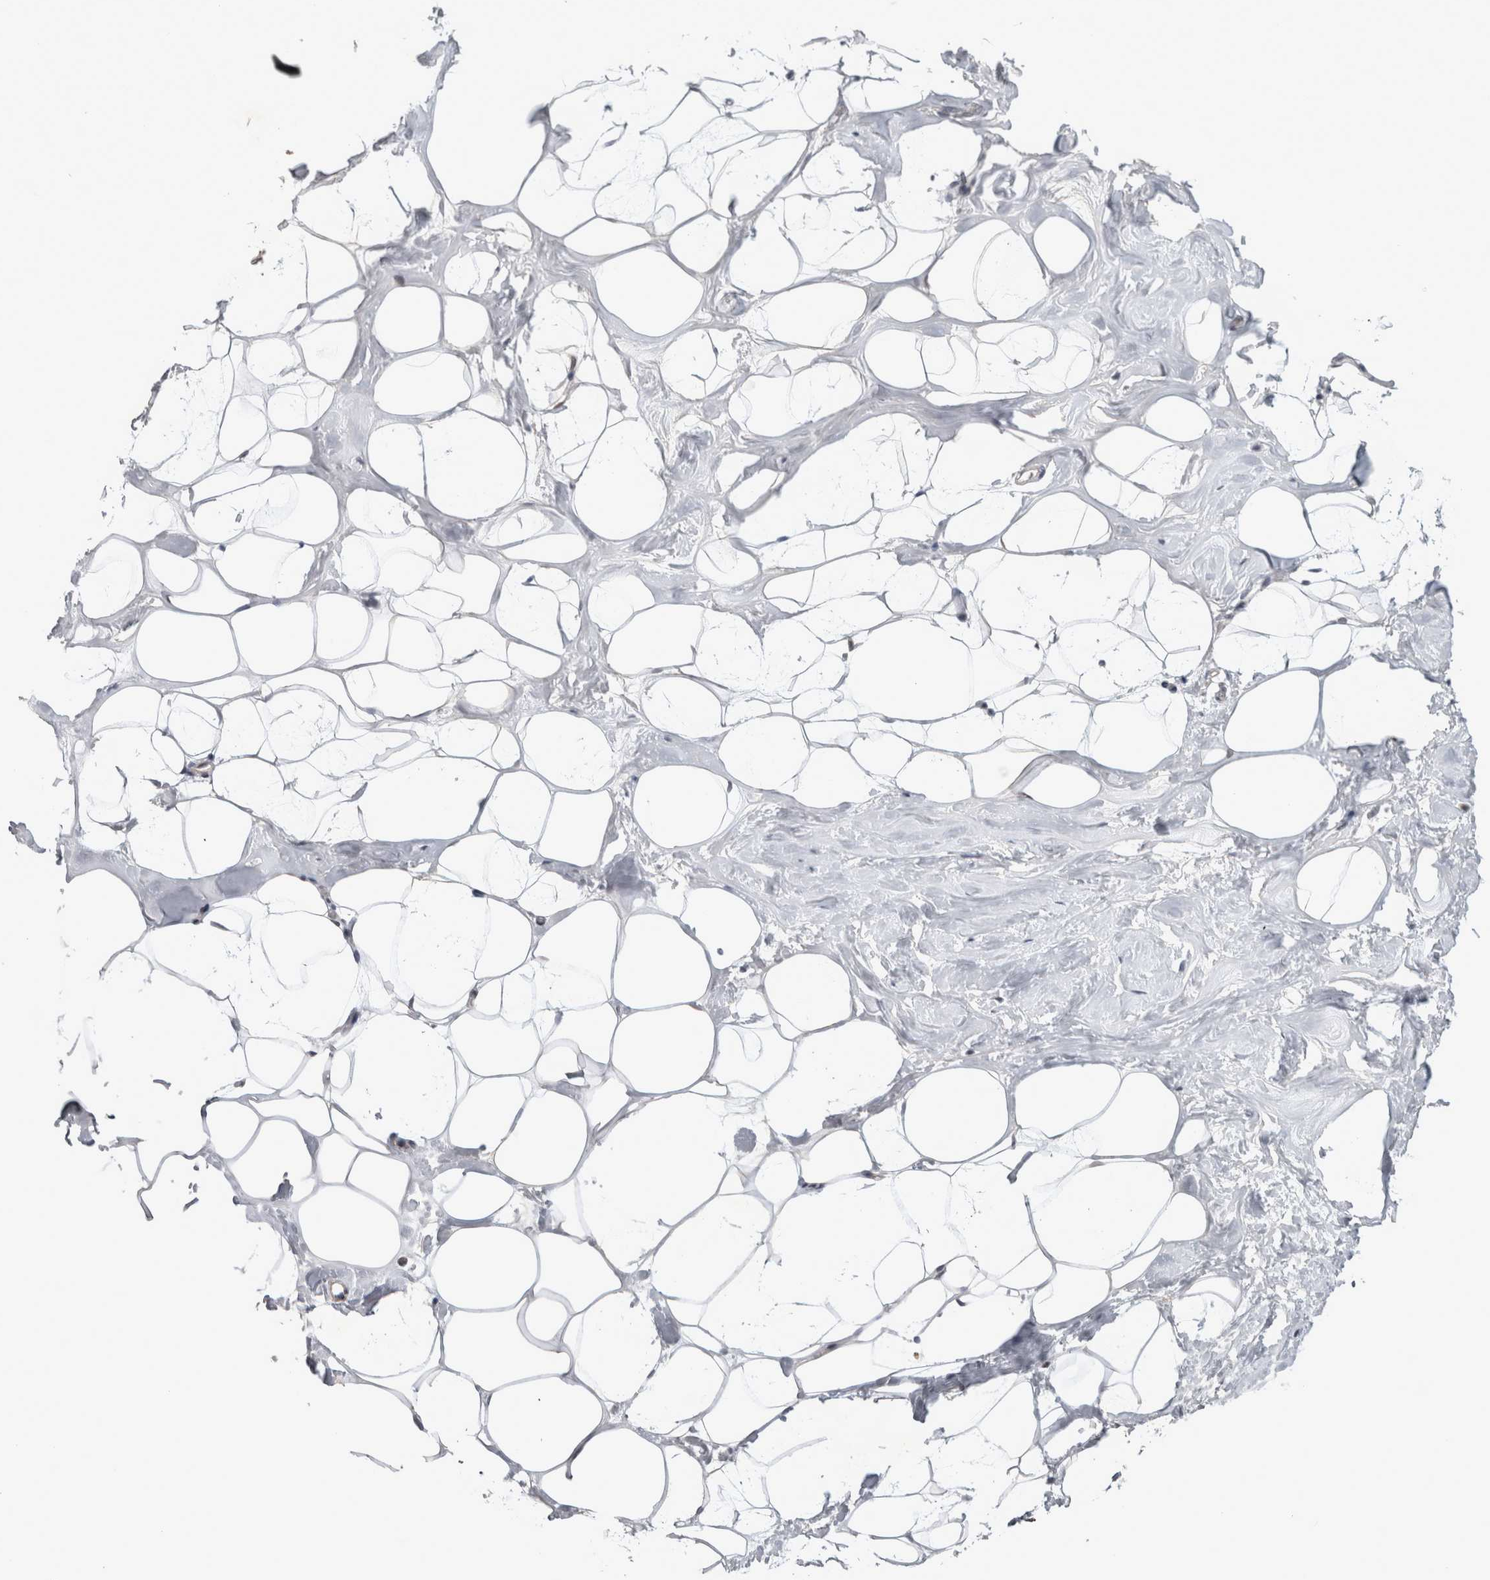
{"staining": {"intensity": "weak", "quantity": "25%-75%", "location": "cytoplasmic/membranous"}, "tissue": "adipose tissue", "cell_type": "Adipocytes", "image_type": "normal", "snomed": [{"axis": "morphology", "description": "Normal tissue, NOS"}, {"axis": "morphology", "description": "Fibrosis, NOS"}, {"axis": "topography", "description": "Breast"}, {"axis": "topography", "description": "Adipose tissue"}], "caption": "Adipose tissue stained for a protein (brown) shows weak cytoplasmic/membranous positive expression in about 25%-75% of adipocytes.", "gene": "PSMB2", "patient": {"sex": "female", "age": 39}}